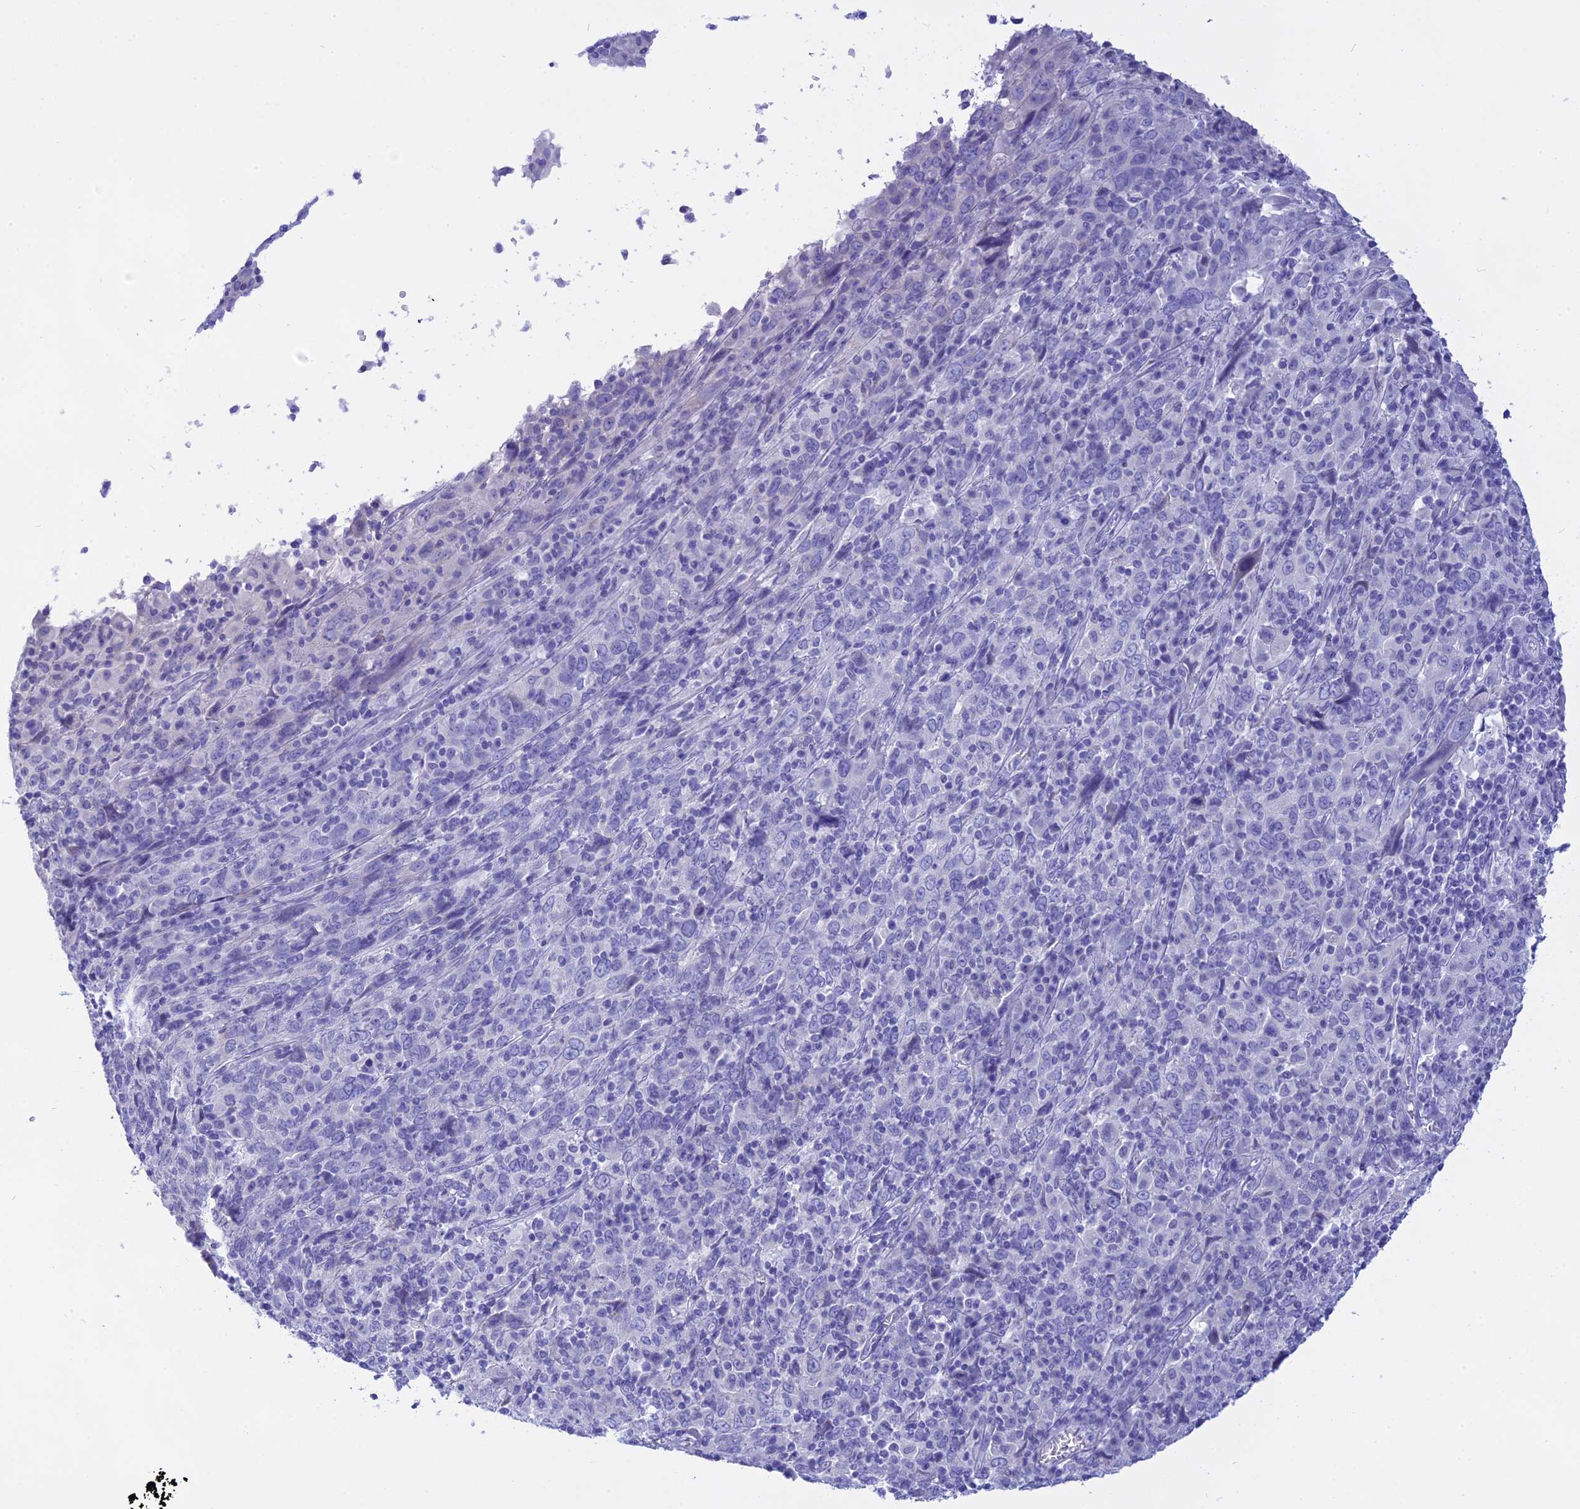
{"staining": {"intensity": "negative", "quantity": "none", "location": "none"}, "tissue": "cervical cancer", "cell_type": "Tumor cells", "image_type": "cancer", "snomed": [{"axis": "morphology", "description": "Squamous cell carcinoma, NOS"}, {"axis": "topography", "description": "Cervix"}], "caption": "The histopathology image exhibits no significant positivity in tumor cells of cervical squamous cell carcinoma.", "gene": "ISCA1", "patient": {"sex": "female", "age": 46}}